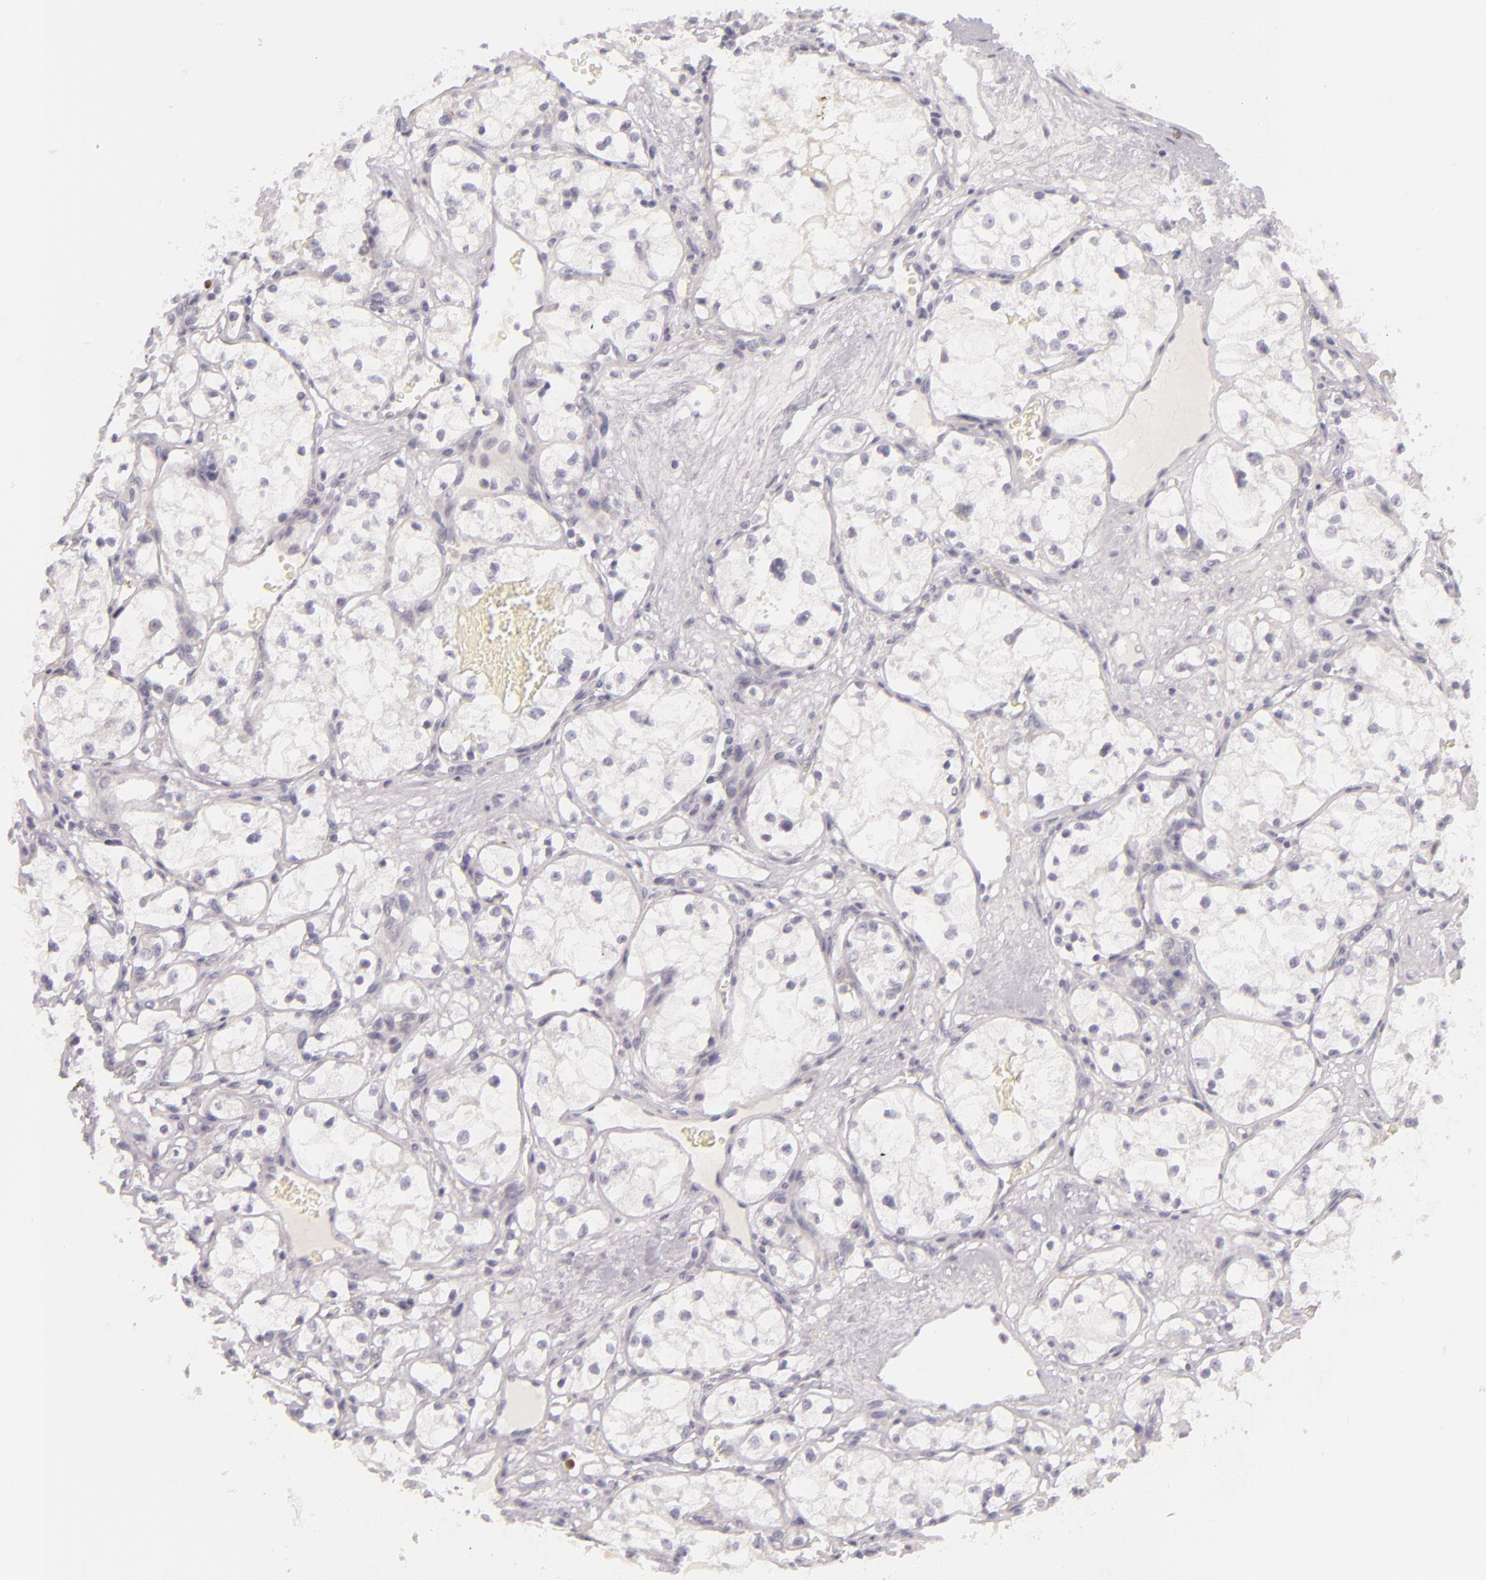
{"staining": {"intensity": "negative", "quantity": "none", "location": "none"}, "tissue": "renal cancer", "cell_type": "Tumor cells", "image_type": "cancer", "snomed": [{"axis": "morphology", "description": "Adenocarcinoma, NOS"}, {"axis": "topography", "description": "Kidney"}], "caption": "High magnification brightfield microscopy of renal cancer (adenocarcinoma) stained with DAB (3,3'-diaminobenzidine) (brown) and counterstained with hematoxylin (blue): tumor cells show no significant staining.", "gene": "FAM181A", "patient": {"sex": "male", "age": 61}}